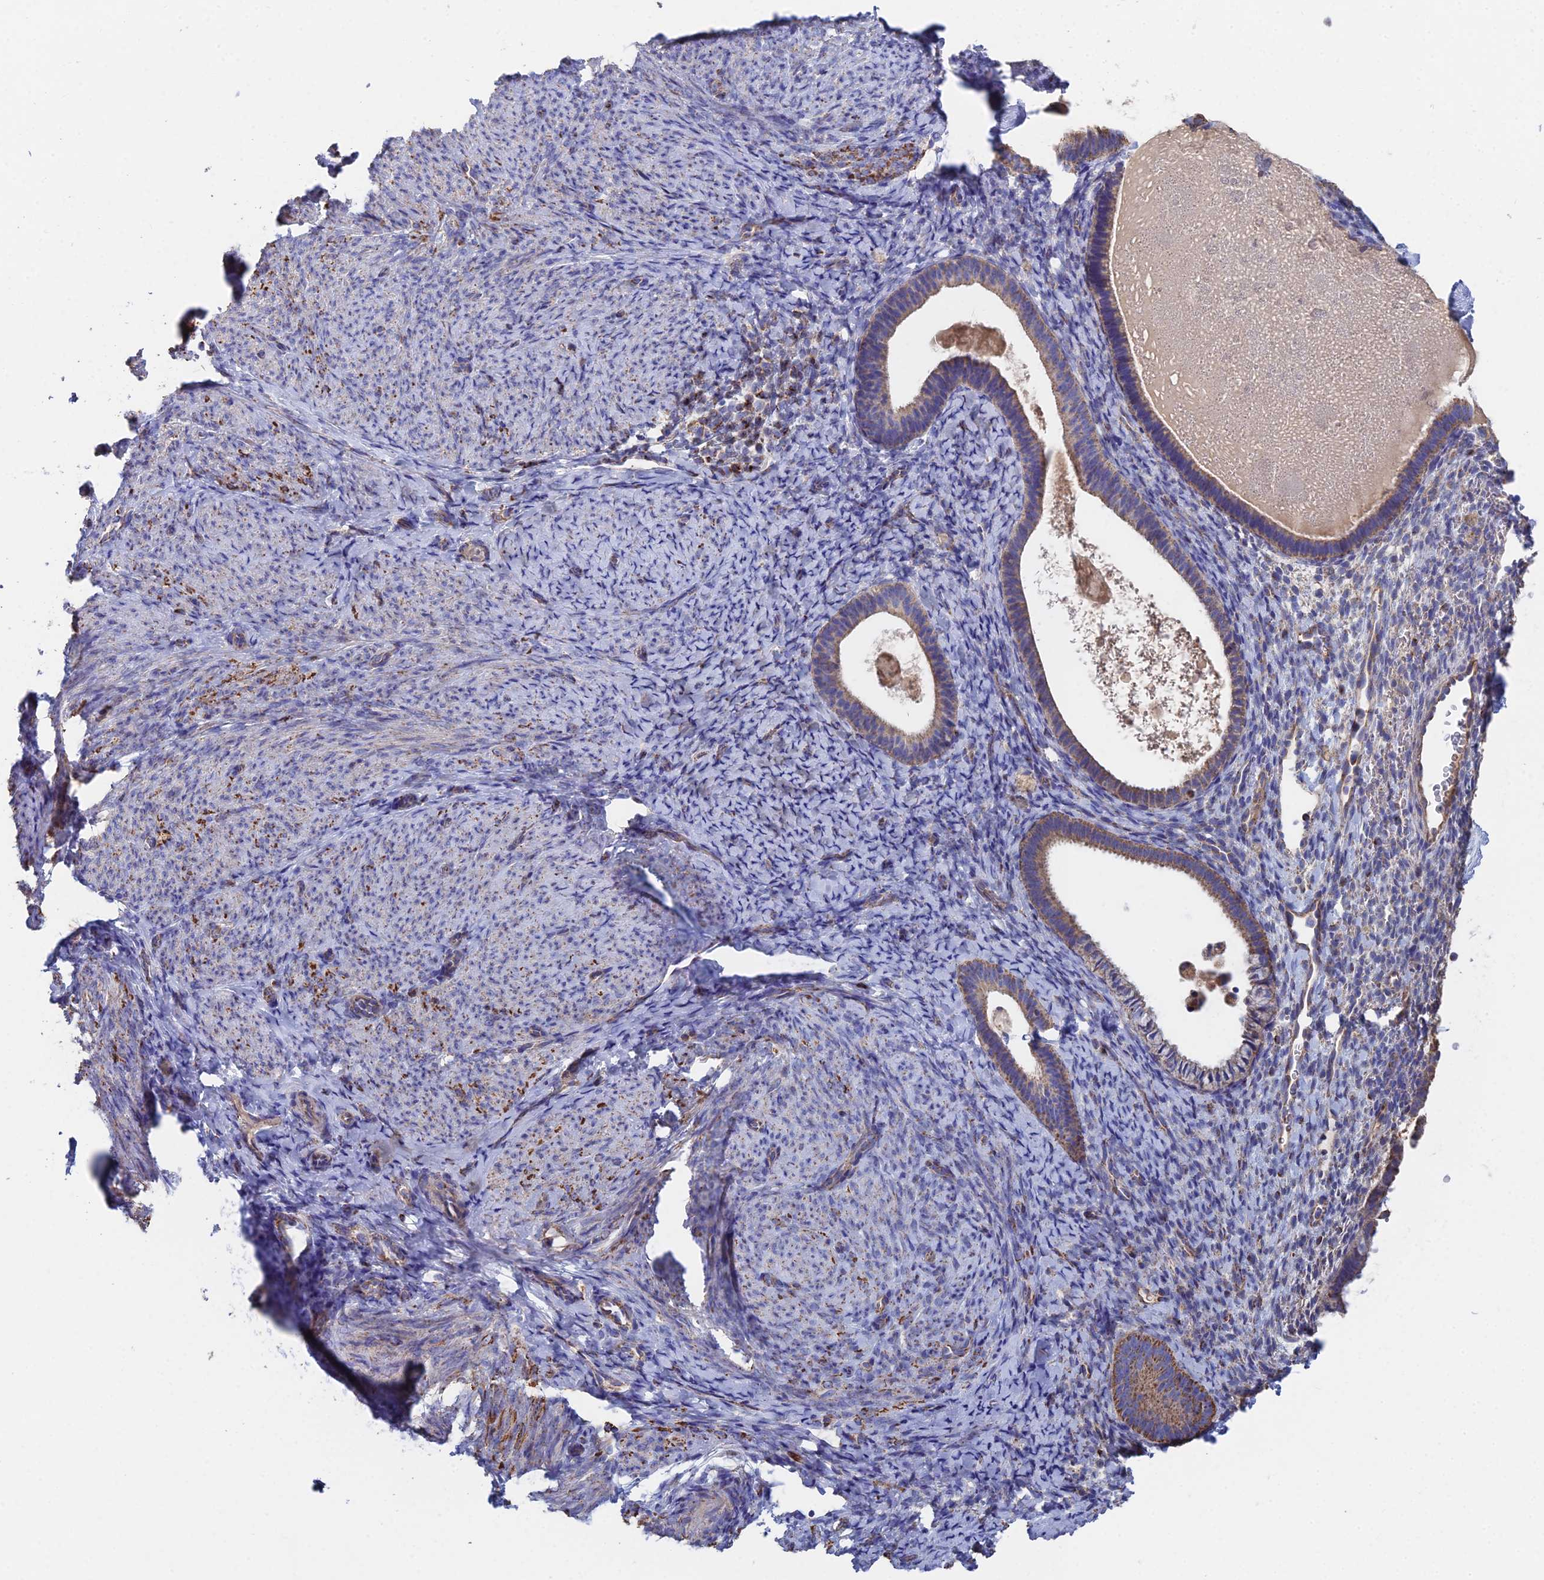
{"staining": {"intensity": "negative", "quantity": "none", "location": "none"}, "tissue": "endometrium", "cell_type": "Cells in endometrial stroma", "image_type": "normal", "snomed": [{"axis": "morphology", "description": "Normal tissue, NOS"}, {"axis": "topography", "description": "Endometrium"}], "caption": "This micrograph is of unremarkable endometrium stained with IHC to label a protein in brown with the nuclei are counter-stained blue. There is no positivity in cells in endometrial stroma. (Immunohistochemistry (ihc), brightfield microscopy, high magnification).", "gene": "SPOCK2", "patient": {"sex": "female", "age": 65}}